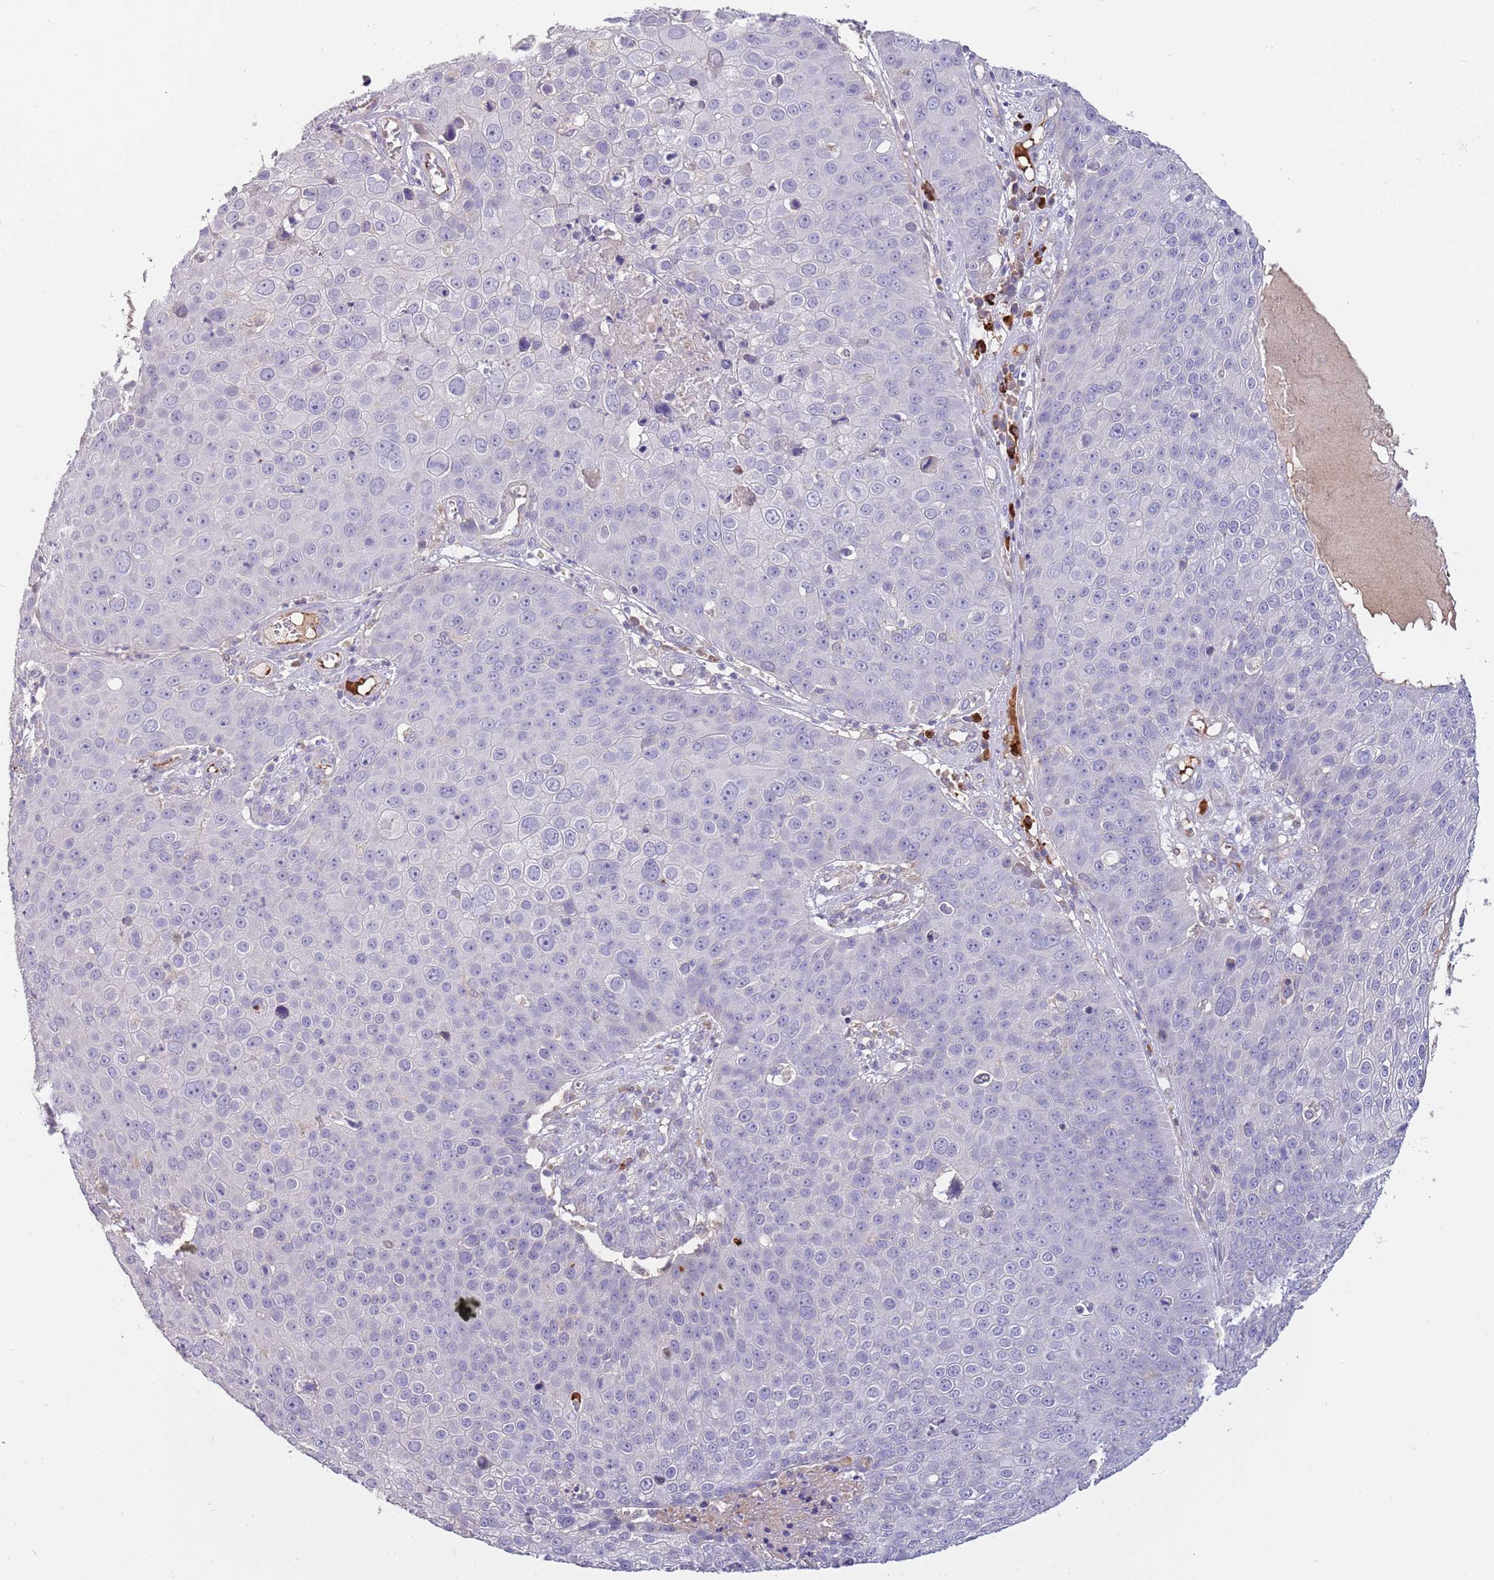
{"staining": {"intensity": "negative", "quantity": "none", "location": "none"}, "tissue": "skin cancer", "cell_type": "Tumor cells", "image_type": "cancer", "snomed": [{"axis": "morphology", "description": "Squamous cell carcinoma, NOS"}, {"axis": "topography", "description": "Skin"}], "caption": "Photomicrograph shows no protein expression in tumor cells of skin cancer tissue.", "gene": "SUSD1", "patient": {"sex": "male", "age": 71}}